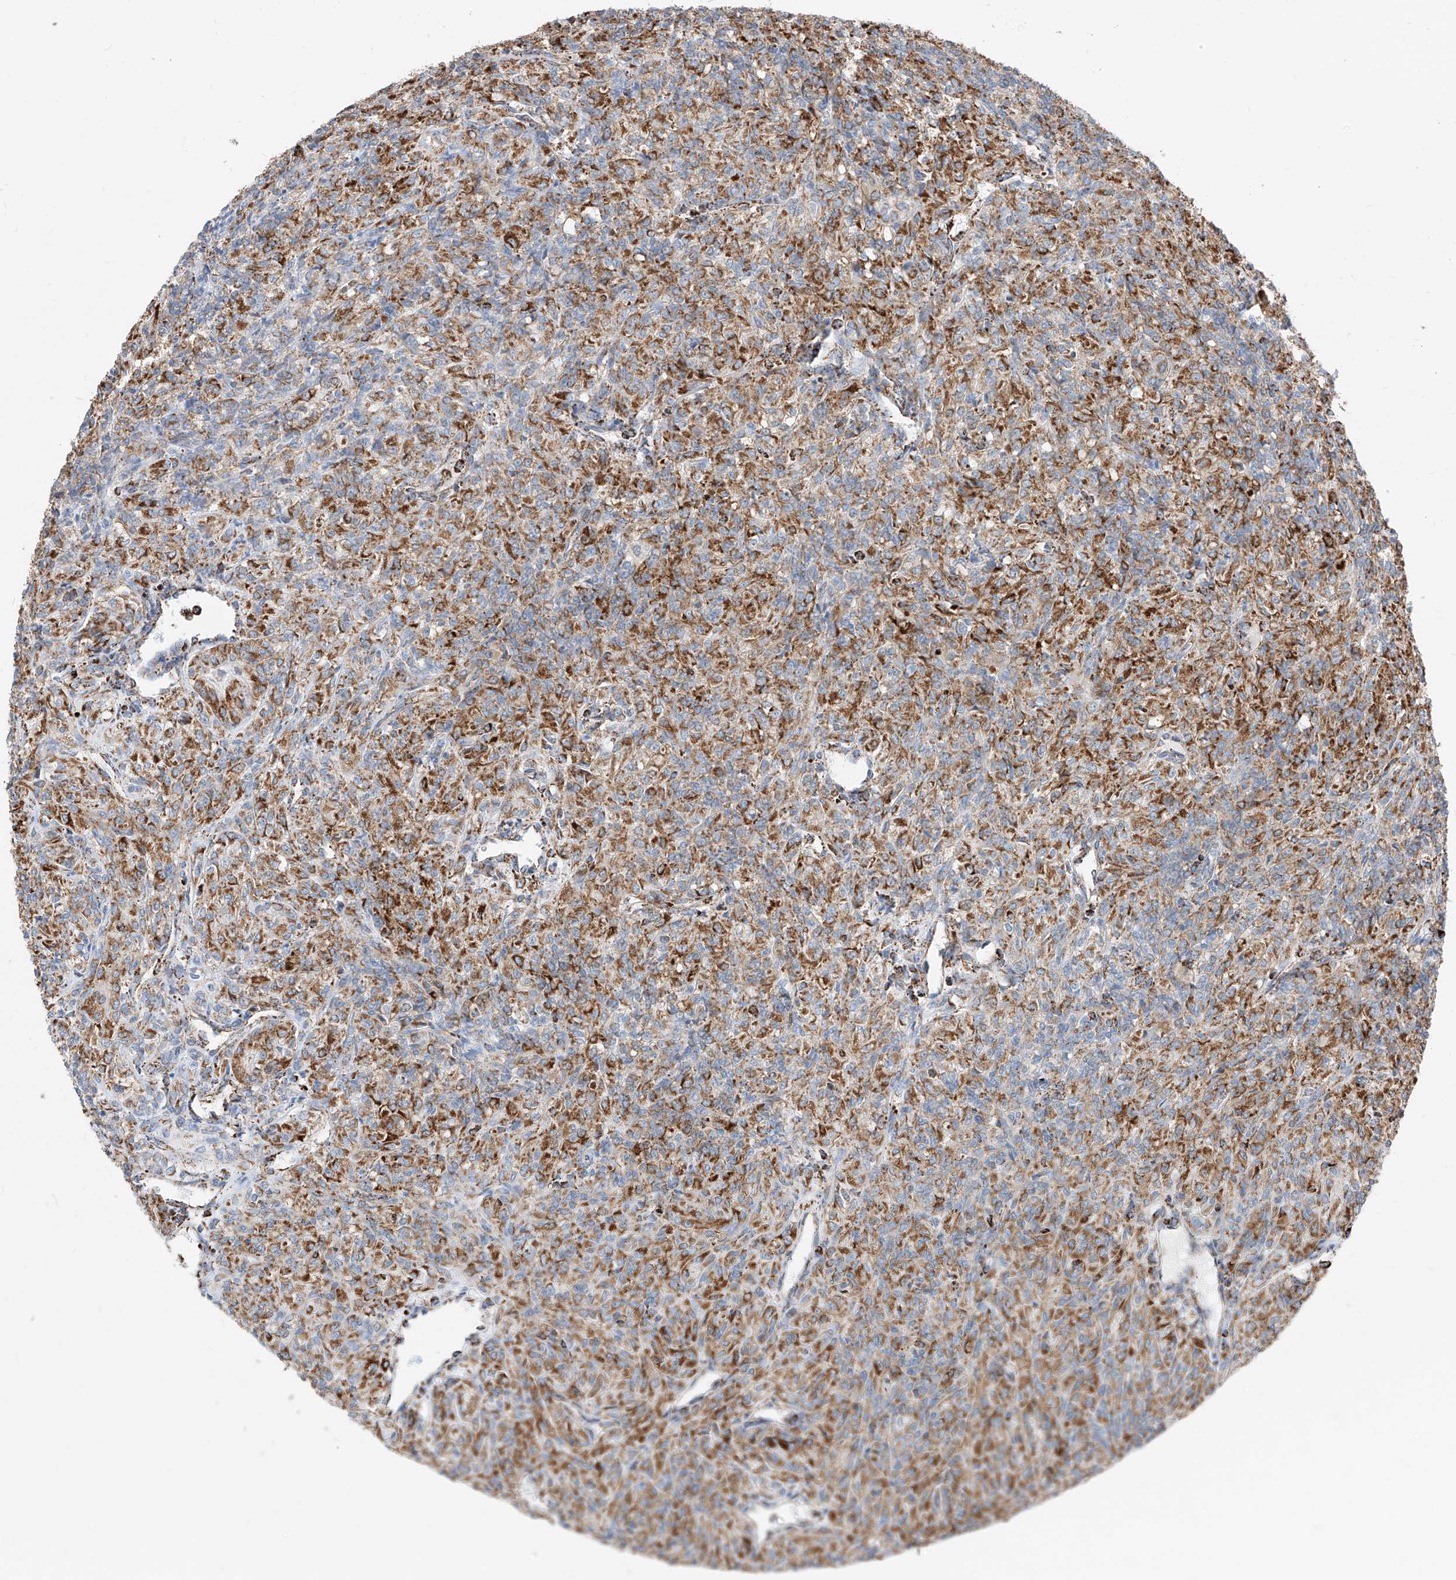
{"staining": {"intensity": "moderate", "quantity": "25%-75%", "location": "cytoplasmic/membranous"}, "tissue": "renal cancer", "cell_type": "Tumor cells", "image_type": "cancer", "snomed": [{"axis": "morphology", "description": "Adenocarcinoma, NOS"}, {"axis": "topography", "description": "Kidney"}], "caption": "DAB (3,3'-diaminobenzidine) immunohistochemical staining of renal adenocarcinoma exhibits moderate cytoplasmic/membranous protein expression in about 25%-75% of tumor cells.", "gene": "COX5B", "patient": {"sex": "male", "age": 77}}